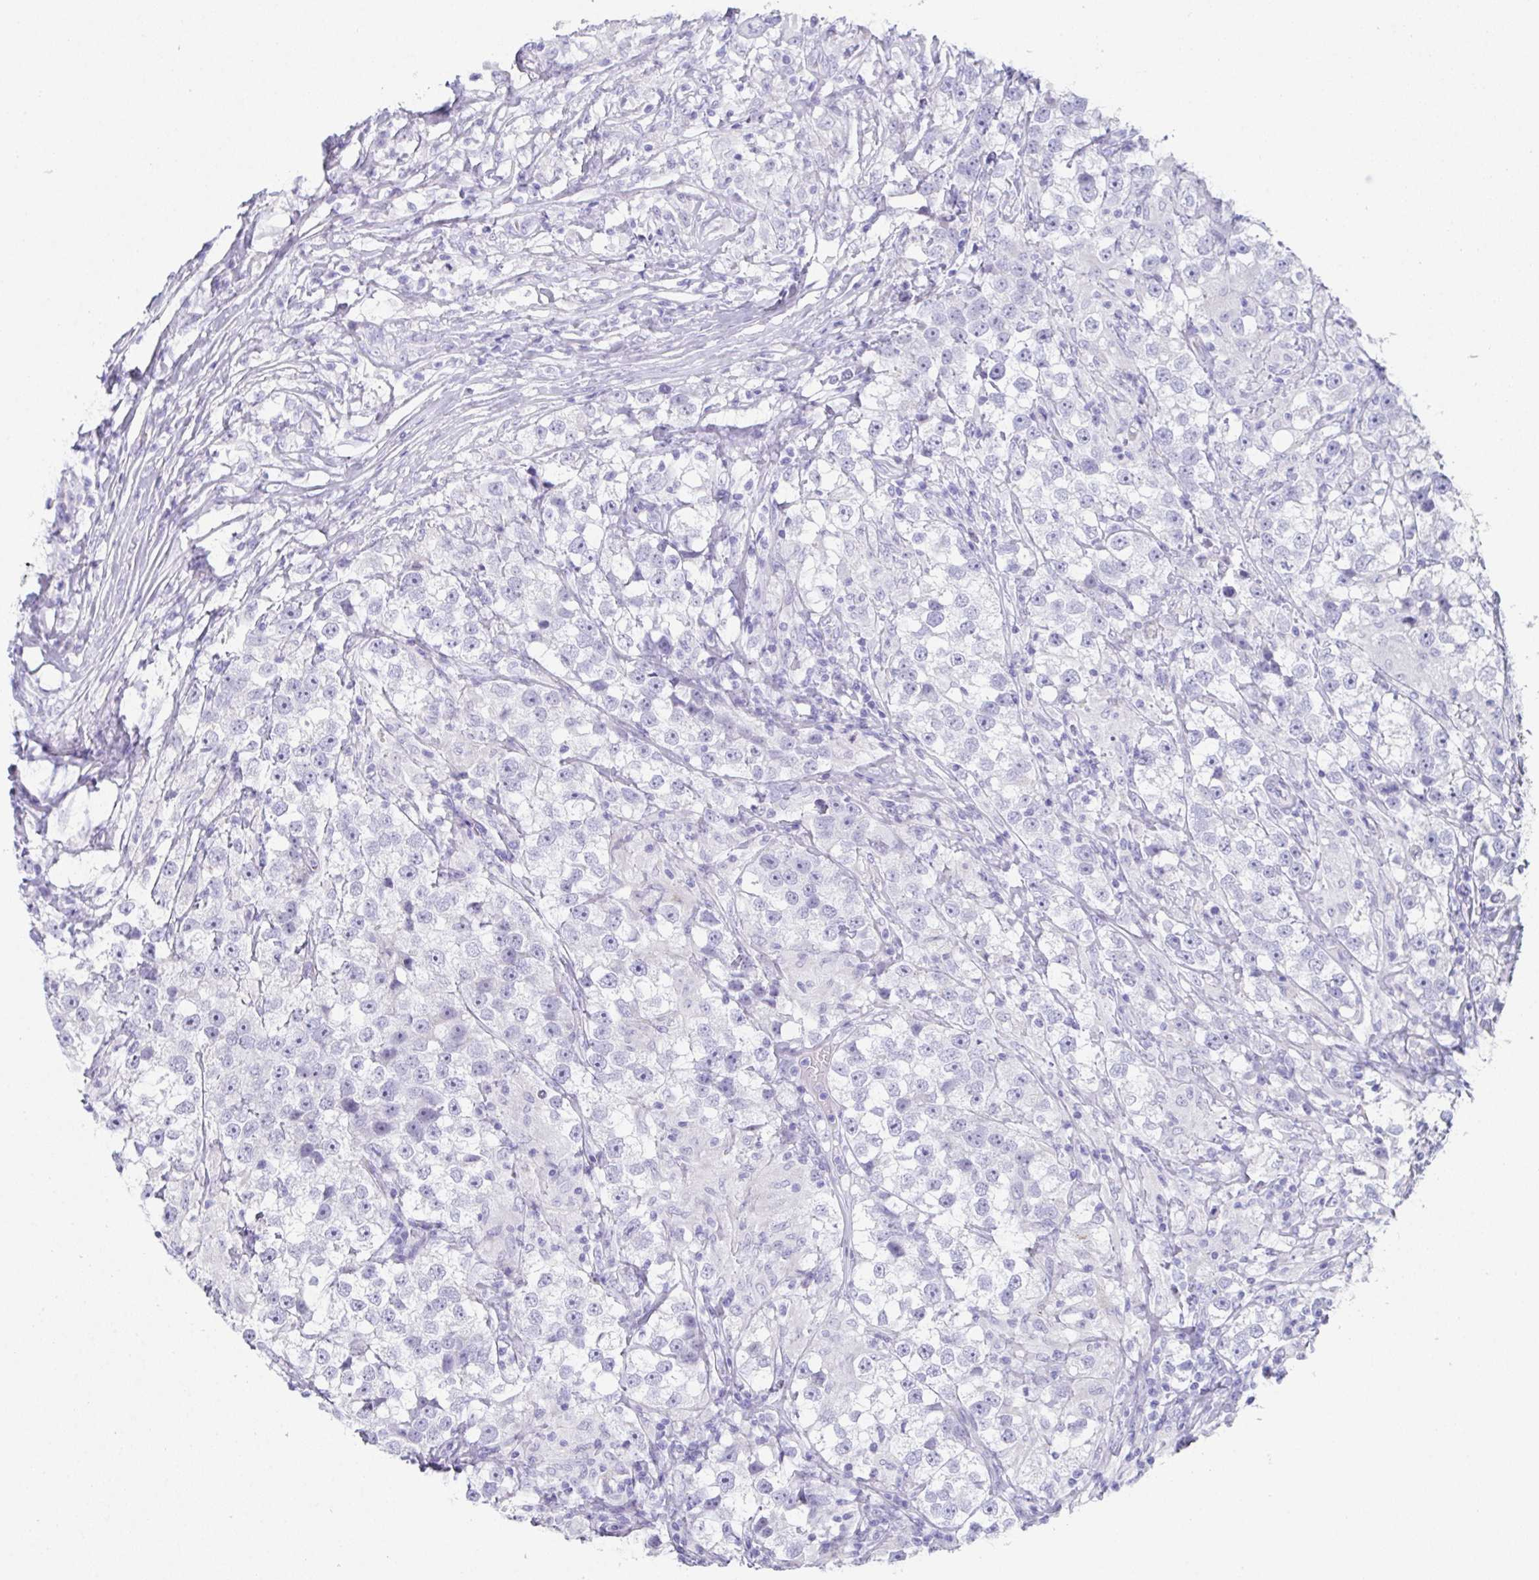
{"staining": {"intensity": "negative", "quantity": "none", "location": "none"}, "tissue": "testis cancer", "cell_type": "Tumor cells", "image_type": "cancer", "snomed": [{"axis": "morphology", "description": "Seminoma, NOS"}, {"axis": "topography", "description": "Testis"}], "caption": "IHC of testis cancer displays no staining in tumor cells.", "gene": "TEX19", "patient": {"sex": "male", "age": 46}}